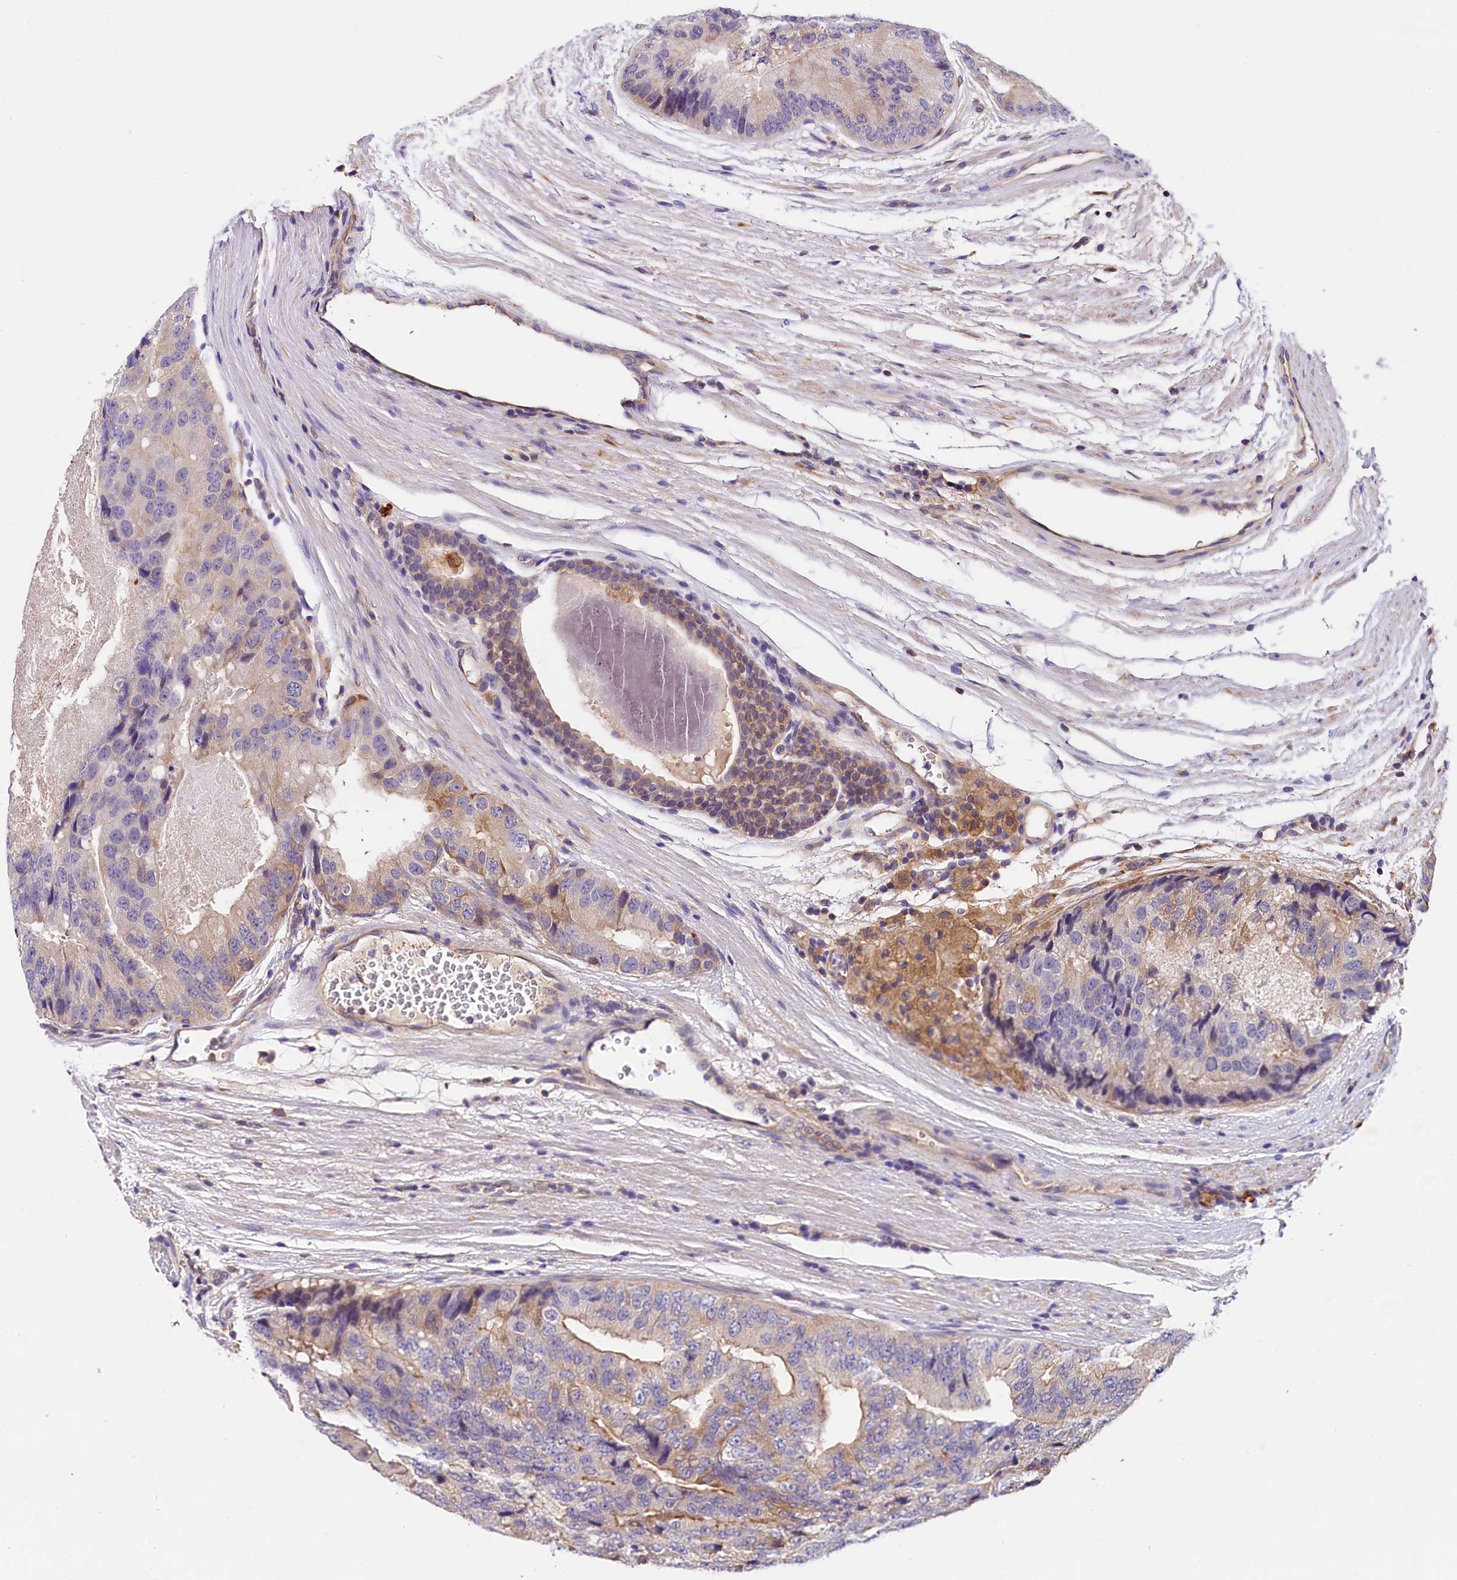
{"staining": {"intensity": "negative", "quantity": "none", "location": "none"}, "tissue": "prostate cancer", "cell_type": "Tumor cells", "image_type": "cancer", "snomed": [{"axis": "morphology", "description": "Adenocarcinoma, High grade"}, {"axis": "topography", "description": "Prostate"}], "caption": "Prostate cancer (high-grade adenocarcinoma) was stained to show a protein in brown. There is no significant expression in tumor cells. (Stains: DAB (3,3'-diaminobenzidine) immunohistochemistry (IHC) with hematoxylin counter stain, Microscopy: brightfield microscopy at high magnification).", "gene": "OAS3", "patient": {"sex": "male", "age": 70}}